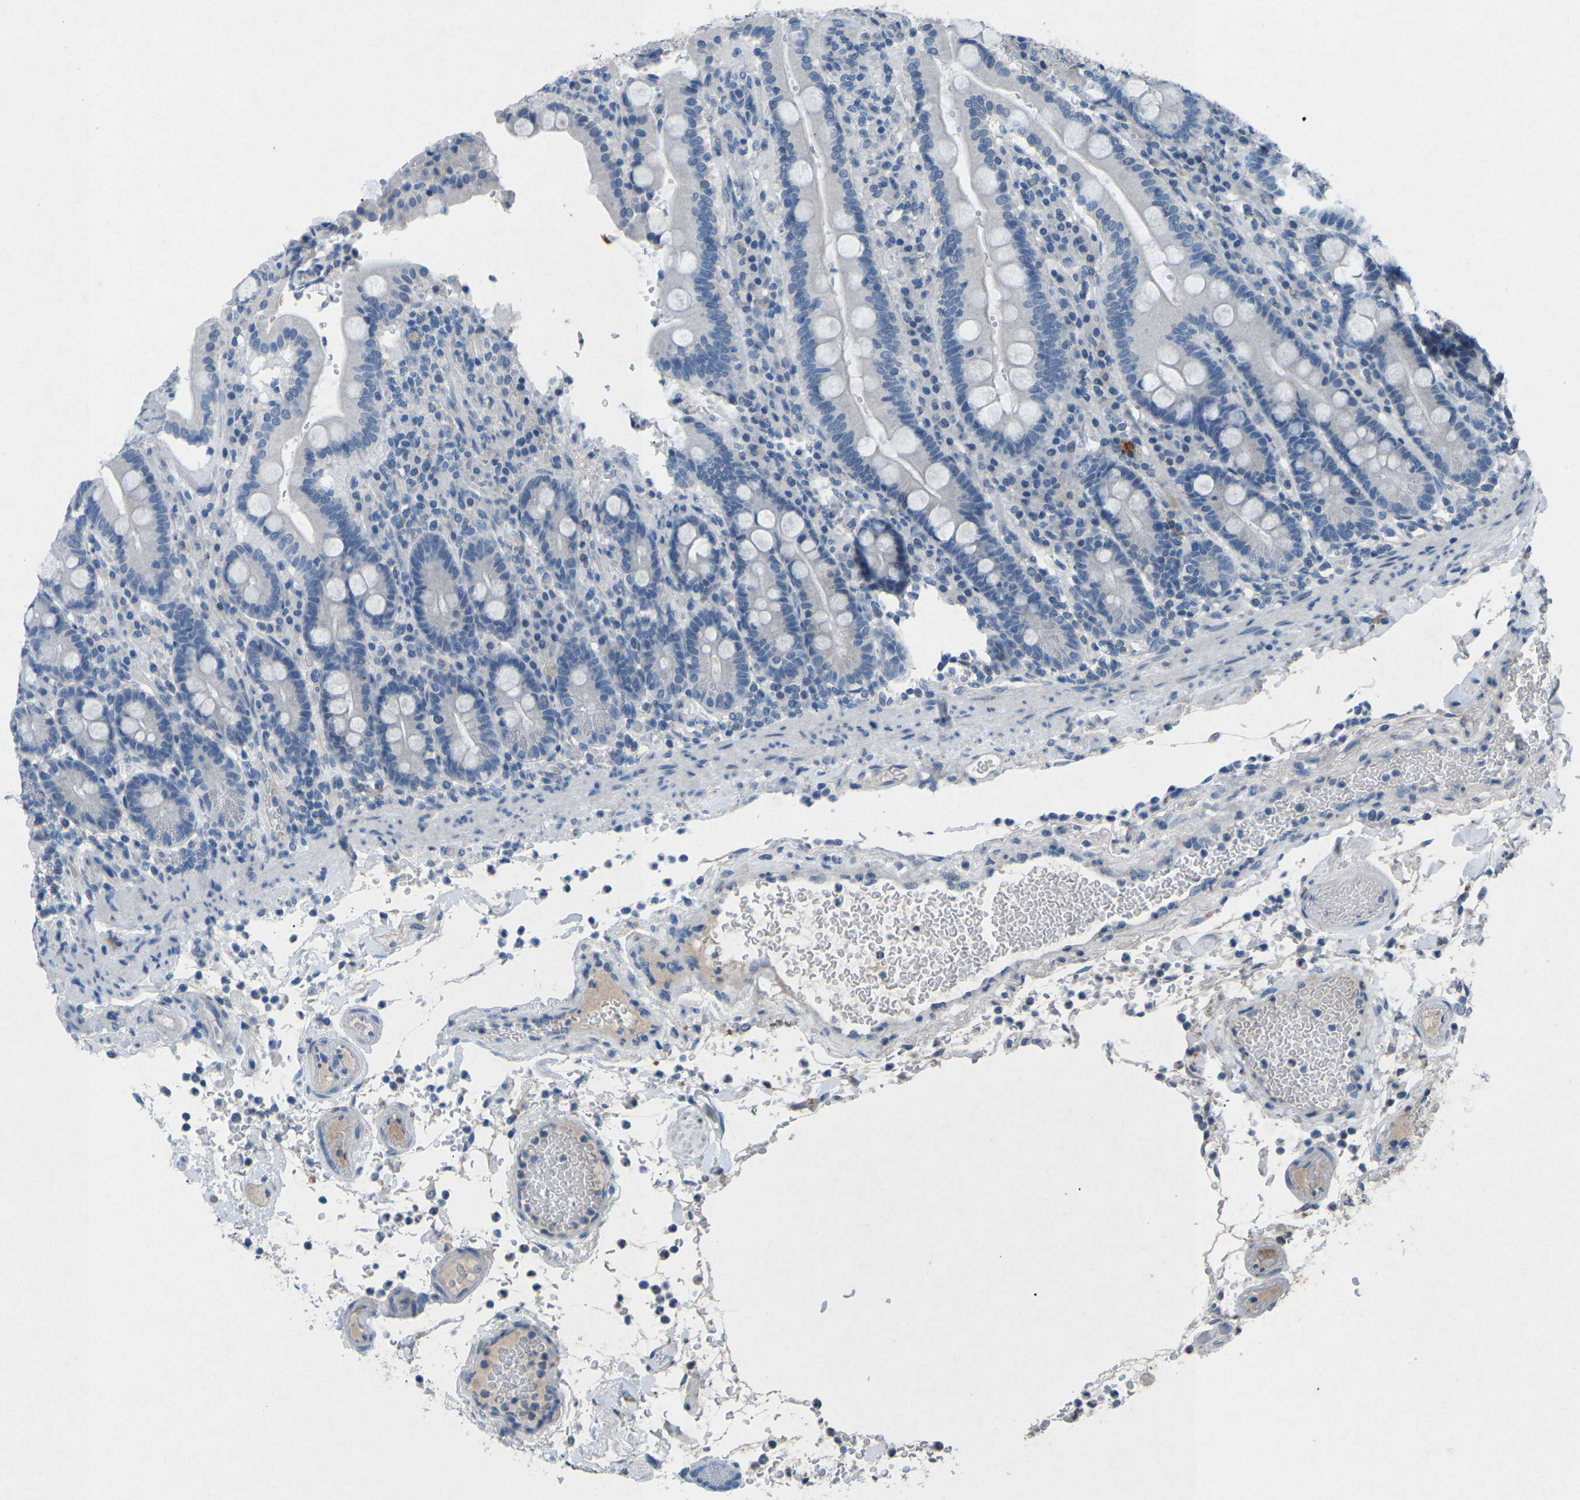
{"staining": {"intensity": "negative", "quantity": "none", "location": "none"}, "tissue": "duodenum", "cell_type": "Glandular cells", "image_type": "normal", "snomed": [{"axis": "morphology", "description": "Normal tissue, NOS"}, {"axis": "topography", "description": "Small intestine, NOS"}], "caption": "DAB (3,3'-diaminobenzidine) immunohistochemical staining of benign duodenum shows no significant staining in glandular cells.", "gene": "A1BG", "patient": {"sex": "female", "age": 71}}